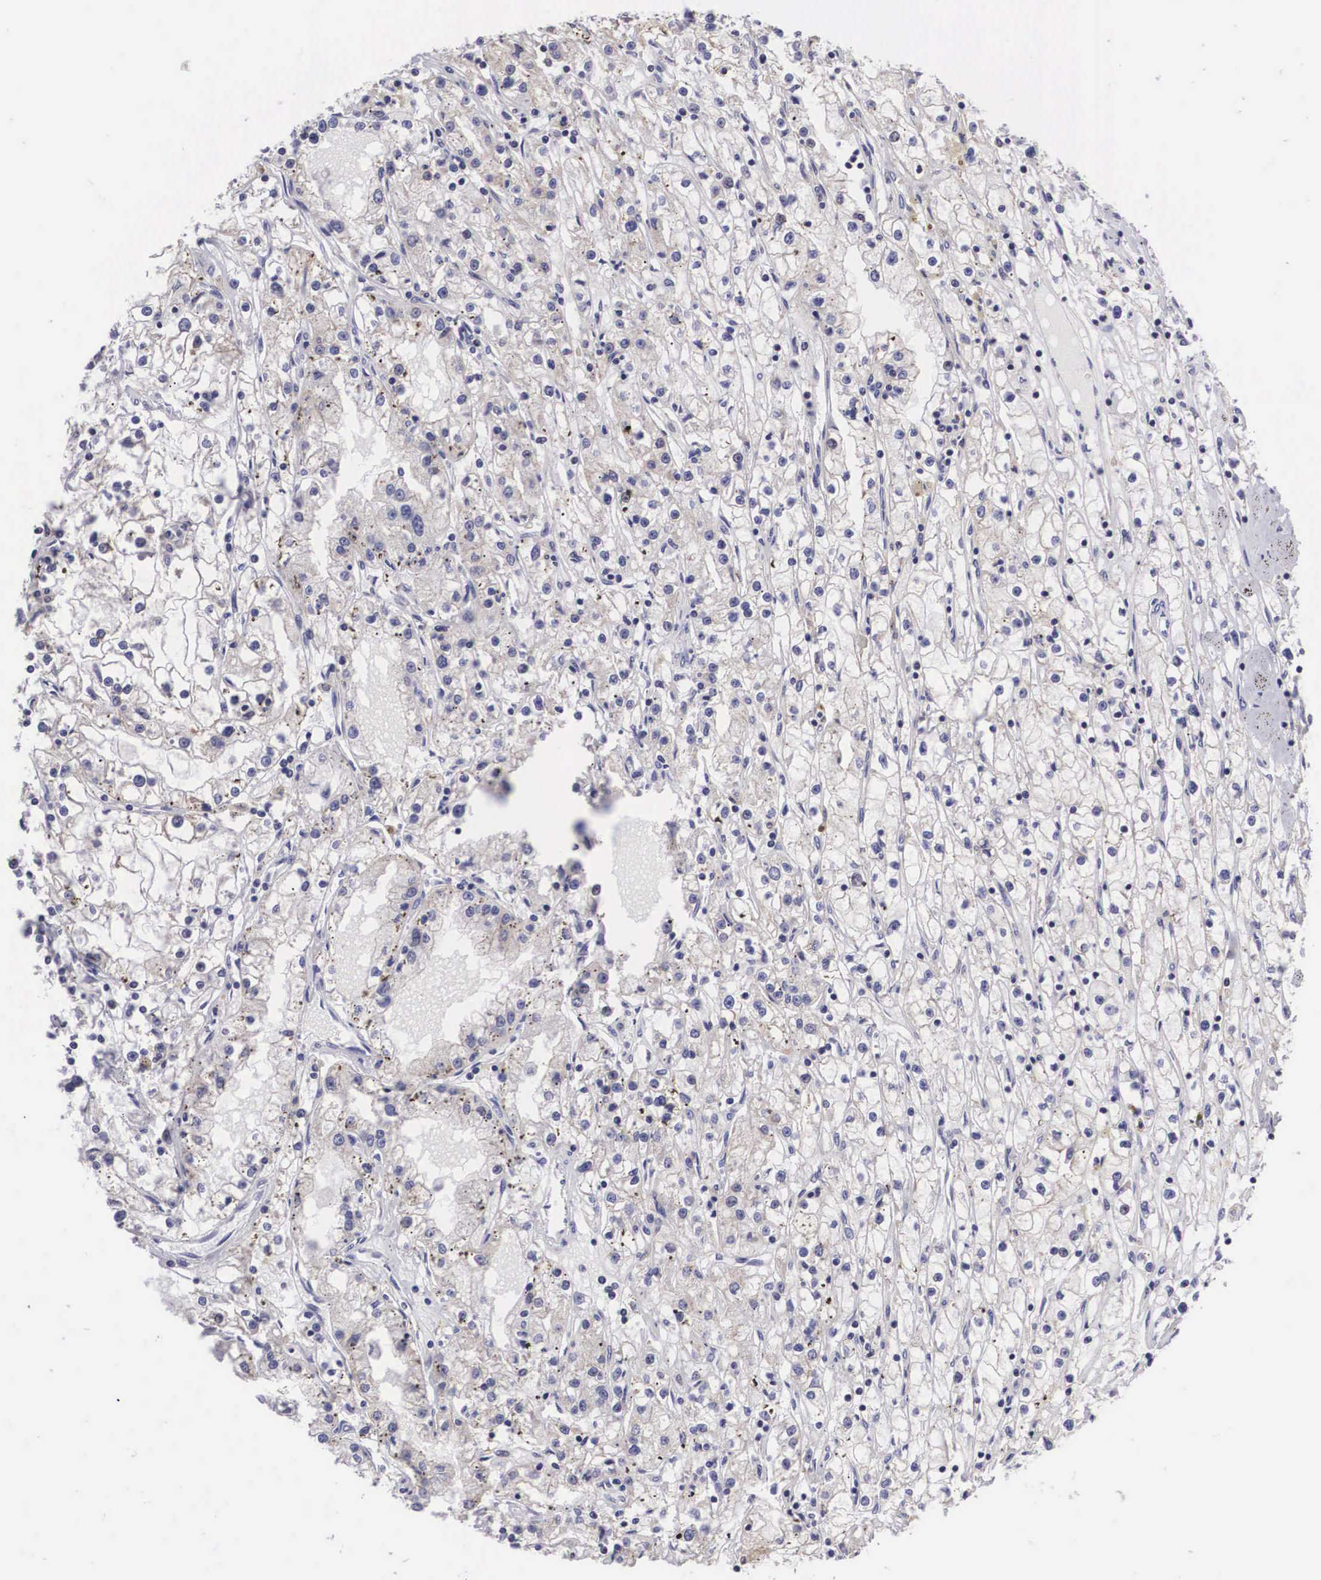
{"staining": {"intensity": "moderate", "quantity": "25%-75%", "location": "cytoplasmic/membranous"}, "tissue": "renal cancer", "cell_type": "Tumor cells", "image_type": "cancer", "snomed": [{"axis": "morphology", "description": "Adenocarcinoma, NOS"}, {"axis": "topography", "description": "Kidney"}], "caption": "IHC photomicrograph of neoplastic tissue: renal cancer (adenocarcinoma) stained using immunohistochemistry displays medium levels of moderate protein expression localized specifically in the cytoplasmic/membranous of tumor cells, appearing as a cytoplasmic/membranous brown color.", "gene": "ARG2", "patient": {"sex": "male", "age": 56}}